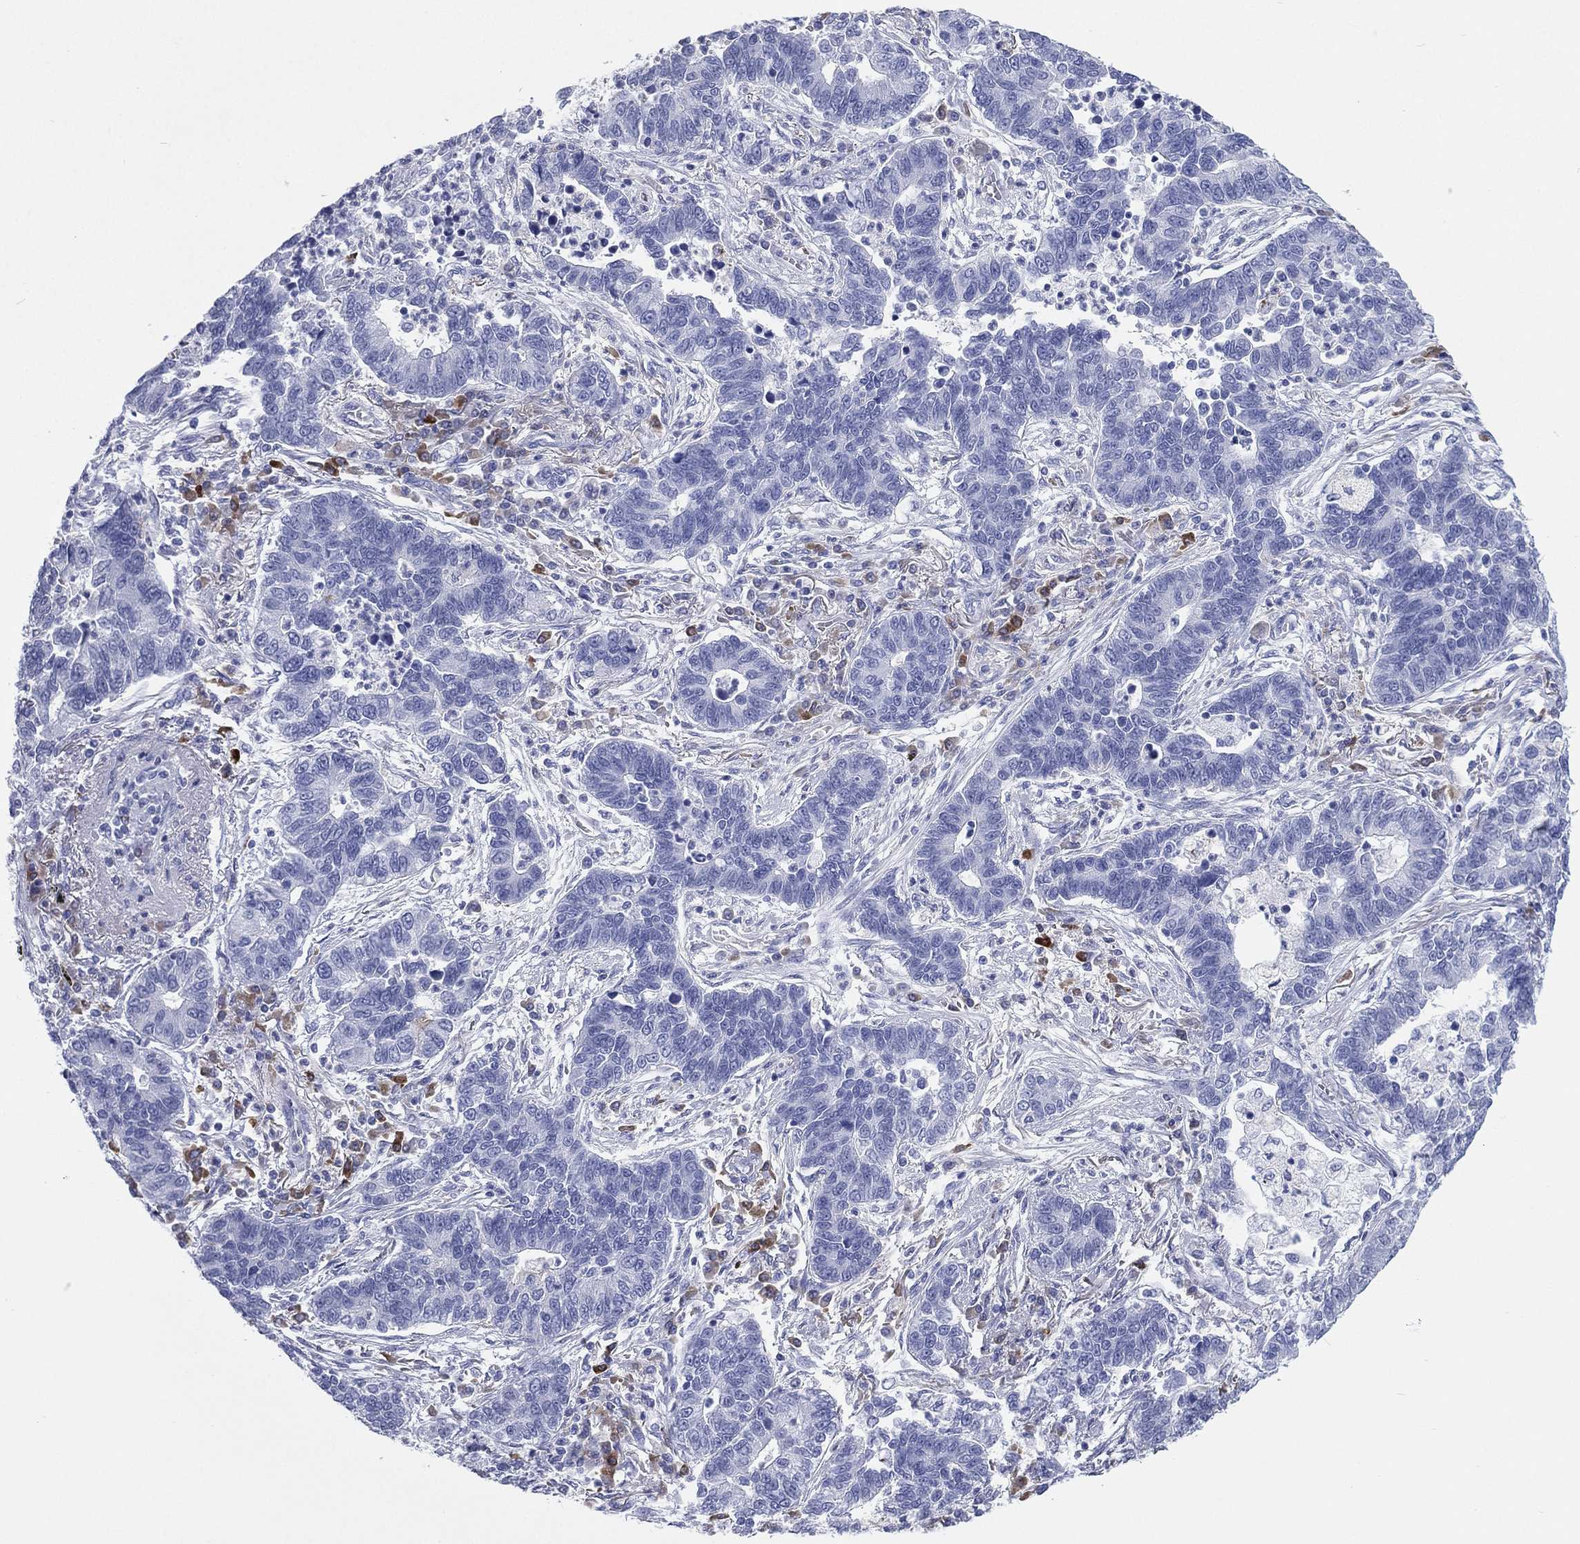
{"staining": {"intensity": "negative", "quantity": "none", "location": "none"}, "tissue": "lung cancer", "cell_type": "Tumor cells", "image_type": "cancer", "snomed": [{"axis": "morphology", "description": "Adenocarcinoma, NOS"}, {"axis": "topography", "description": "Lung"}], "caption": "Protein analysis of lung adenocarcinoma displays no significant staining in tumor cells.", "gene": "CD79A", "patient": {"sex": "female", "age": 57}}